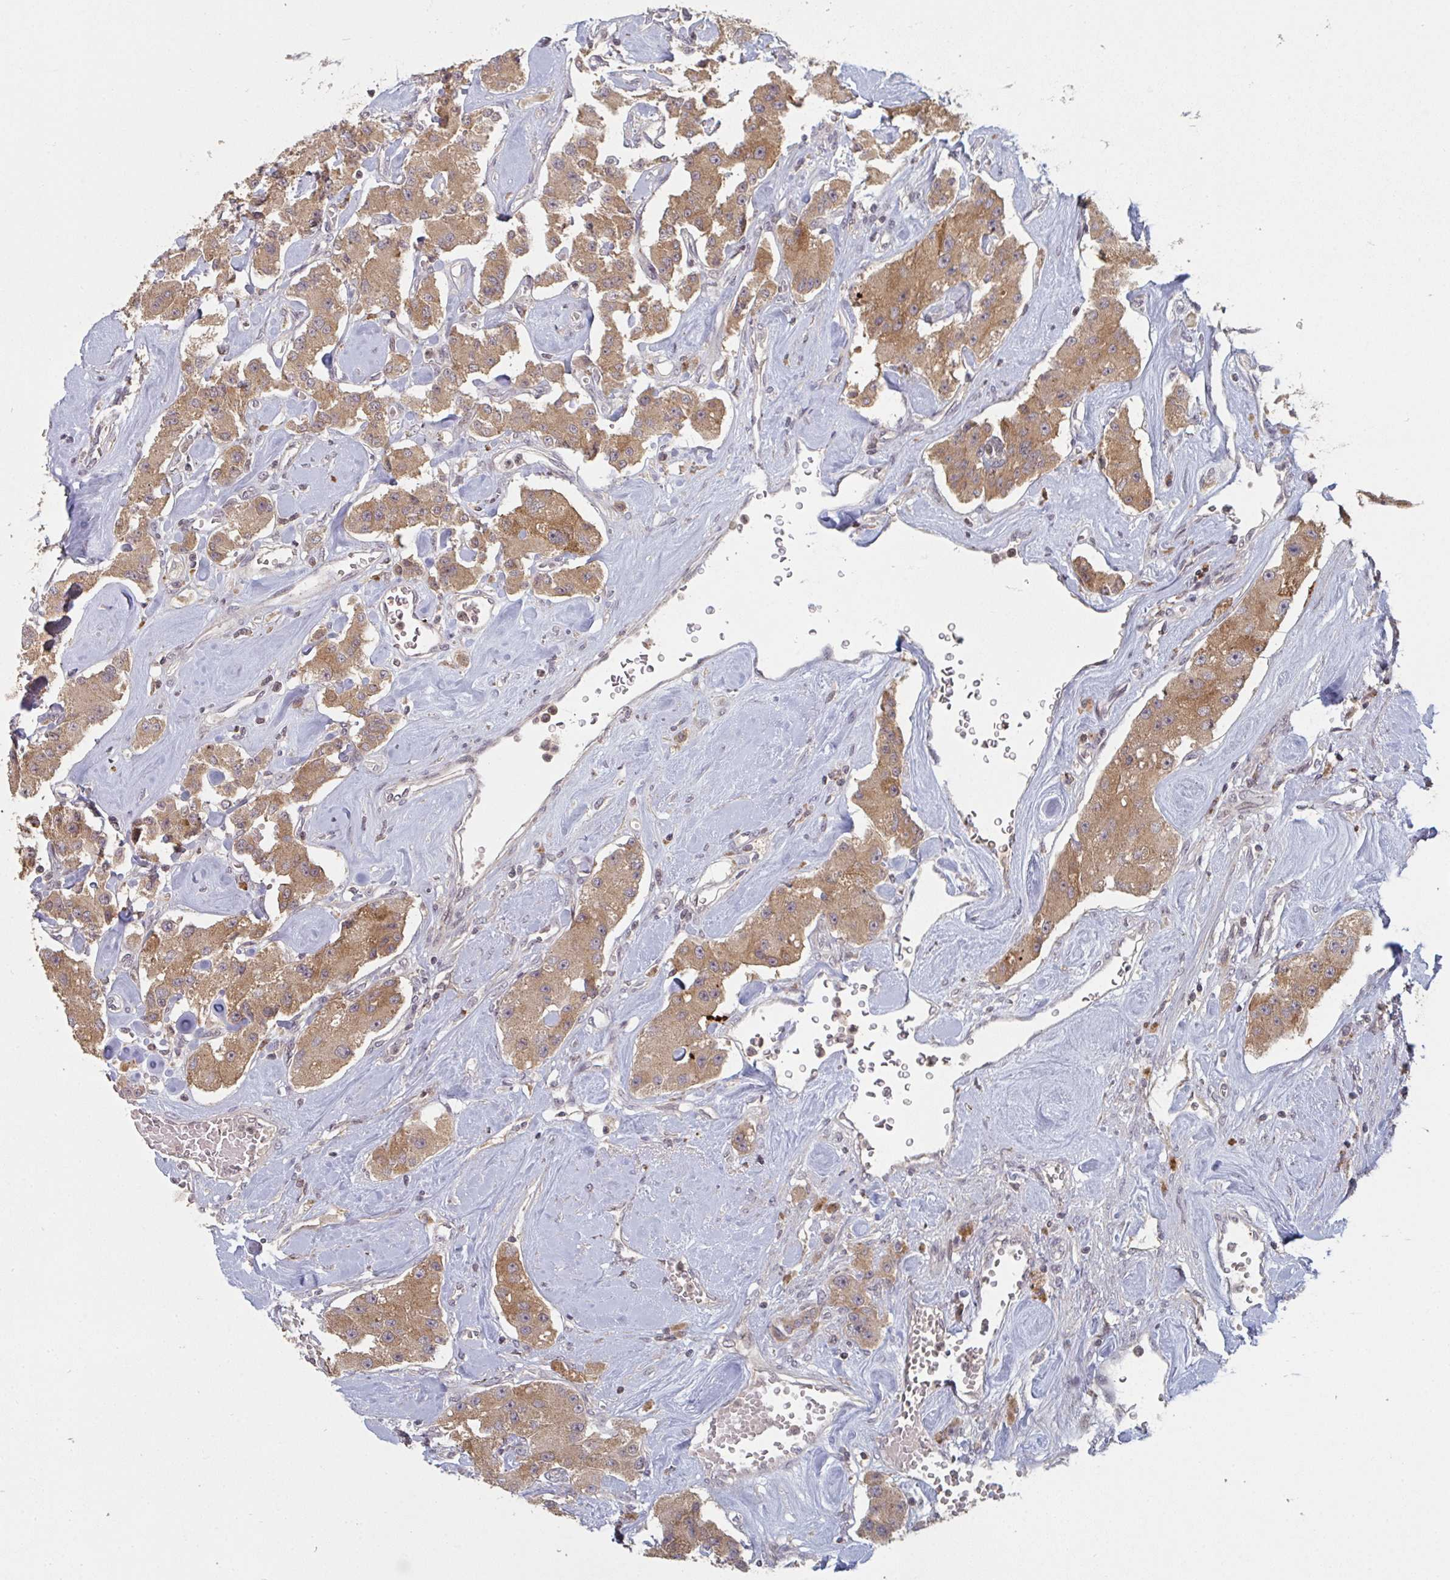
{"staining": {"intensity": "moderate", "quantity": ">75%", "location": "cytoplasmic/membranous"}, "tissue": "carcinoid", "cell_type": "Tumor cells", "image_type": "cancer", "snomed": [{"axis": "morphology", "description": "Carcinoid, malignant, NOS"}, {"axis": "topography", "description": "Pancreas"}], "caption": "IHC of carcinoid demonstrates medium levels of moderate cytoplasmic/membranous positivity in about >75% of tumor cells.", "gene": "DCST1", "patient": {"sex": "male", "age": 41}}